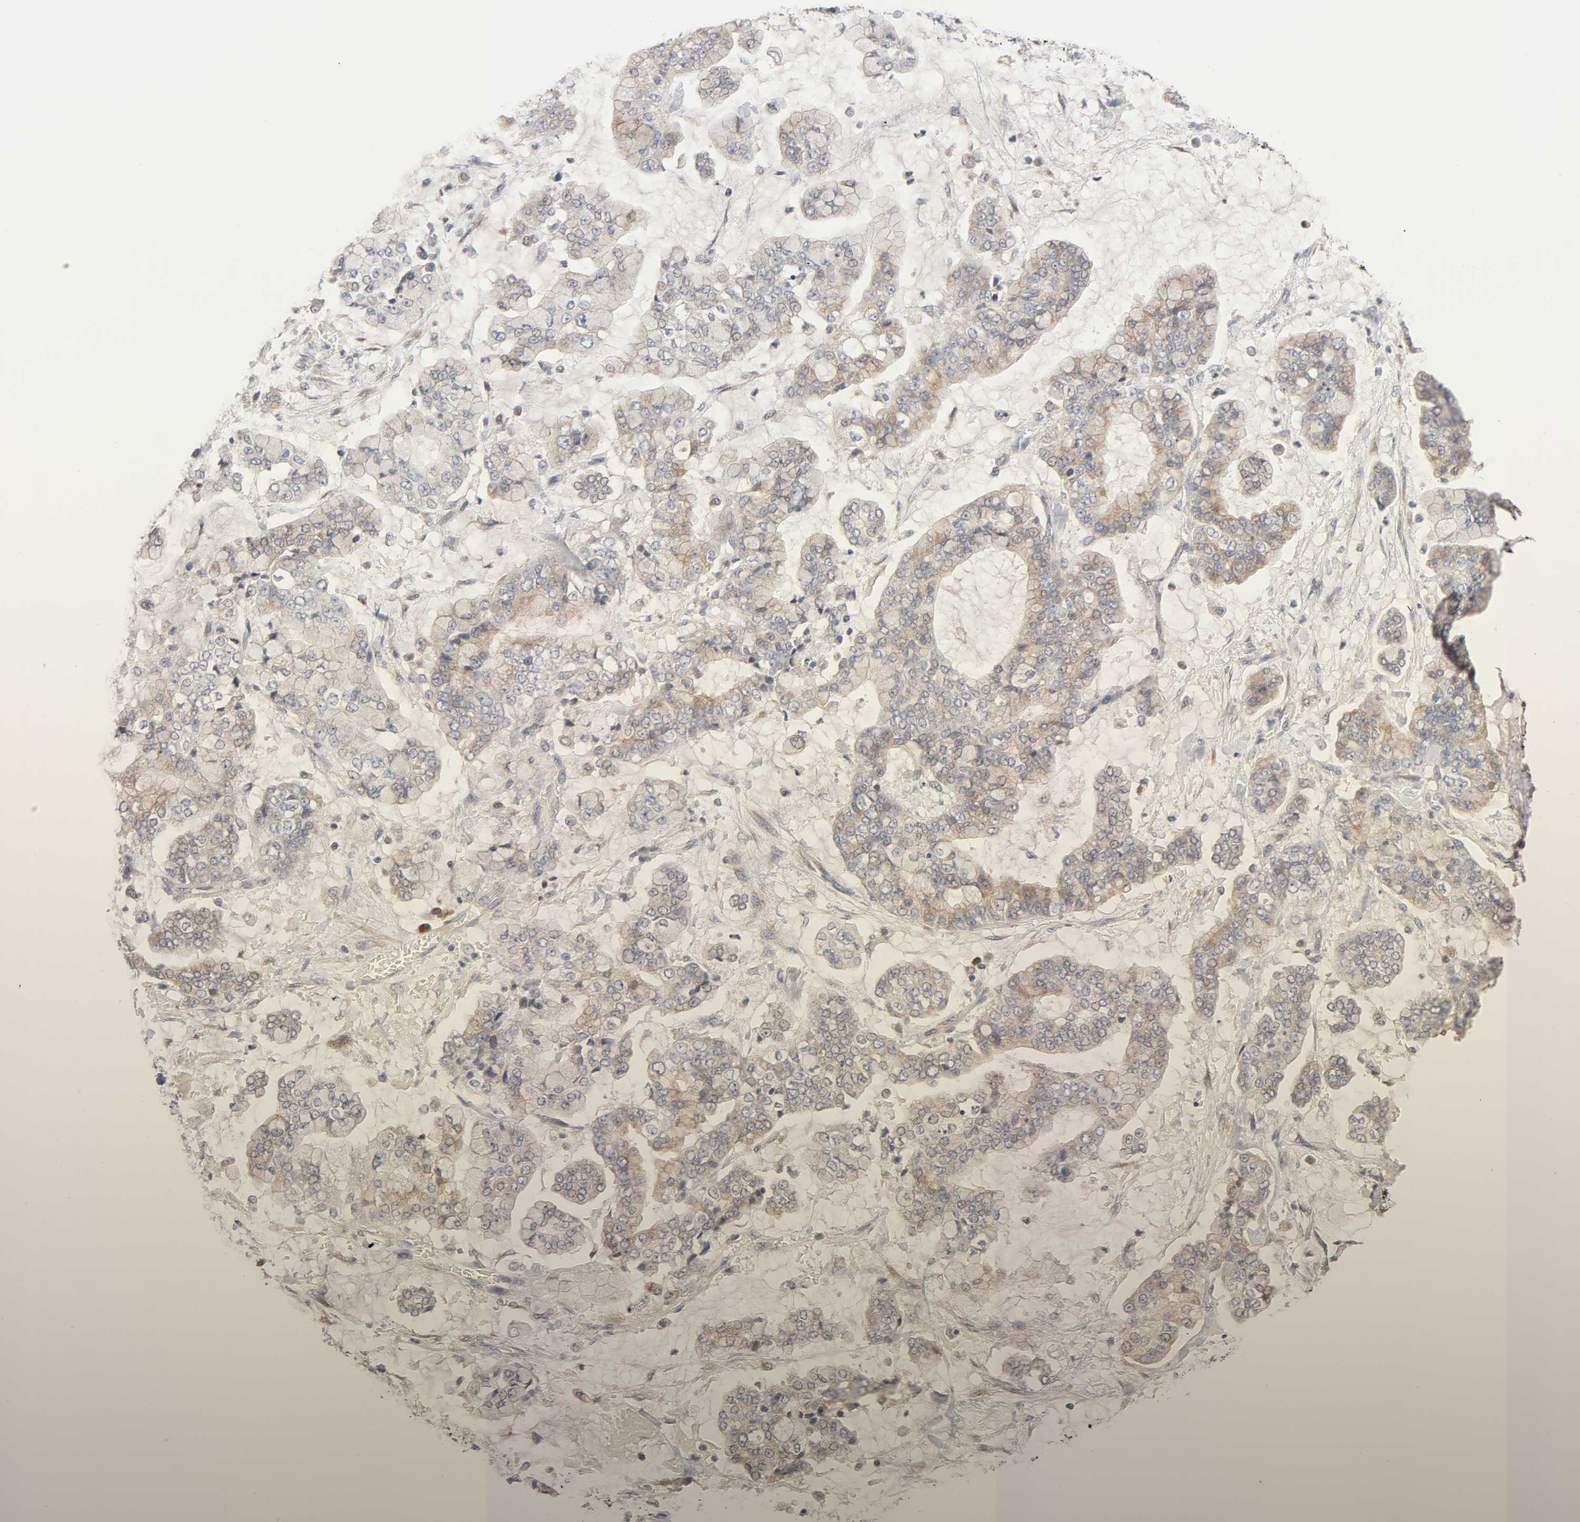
{"staining": {"intensity": "weak", "quantity": "25%-75%", "location": "cytoplasmic/membranous"}, "tissue": "stomach cancer", "cell_type": "Tumor cells", "image_type": "cancer", "snomed": [{"axis": "morphology", "description": "Normal tissue, NOS"}, {"axis": "morphology", "description": "Adenocarcinoma, NOS"}, {"axis": "topography", "description": "Stomach, upper"}, {"axis": "topography", "description": "Stomach"}], "caption": "Stomach cancer stained for a protein (brown) exhibits weak cytoplasmic/membranous positive expression in about 25%-75% of tumor cells.", "gene": "IL4R", "patient": {"sex": "male", "age": 76}}